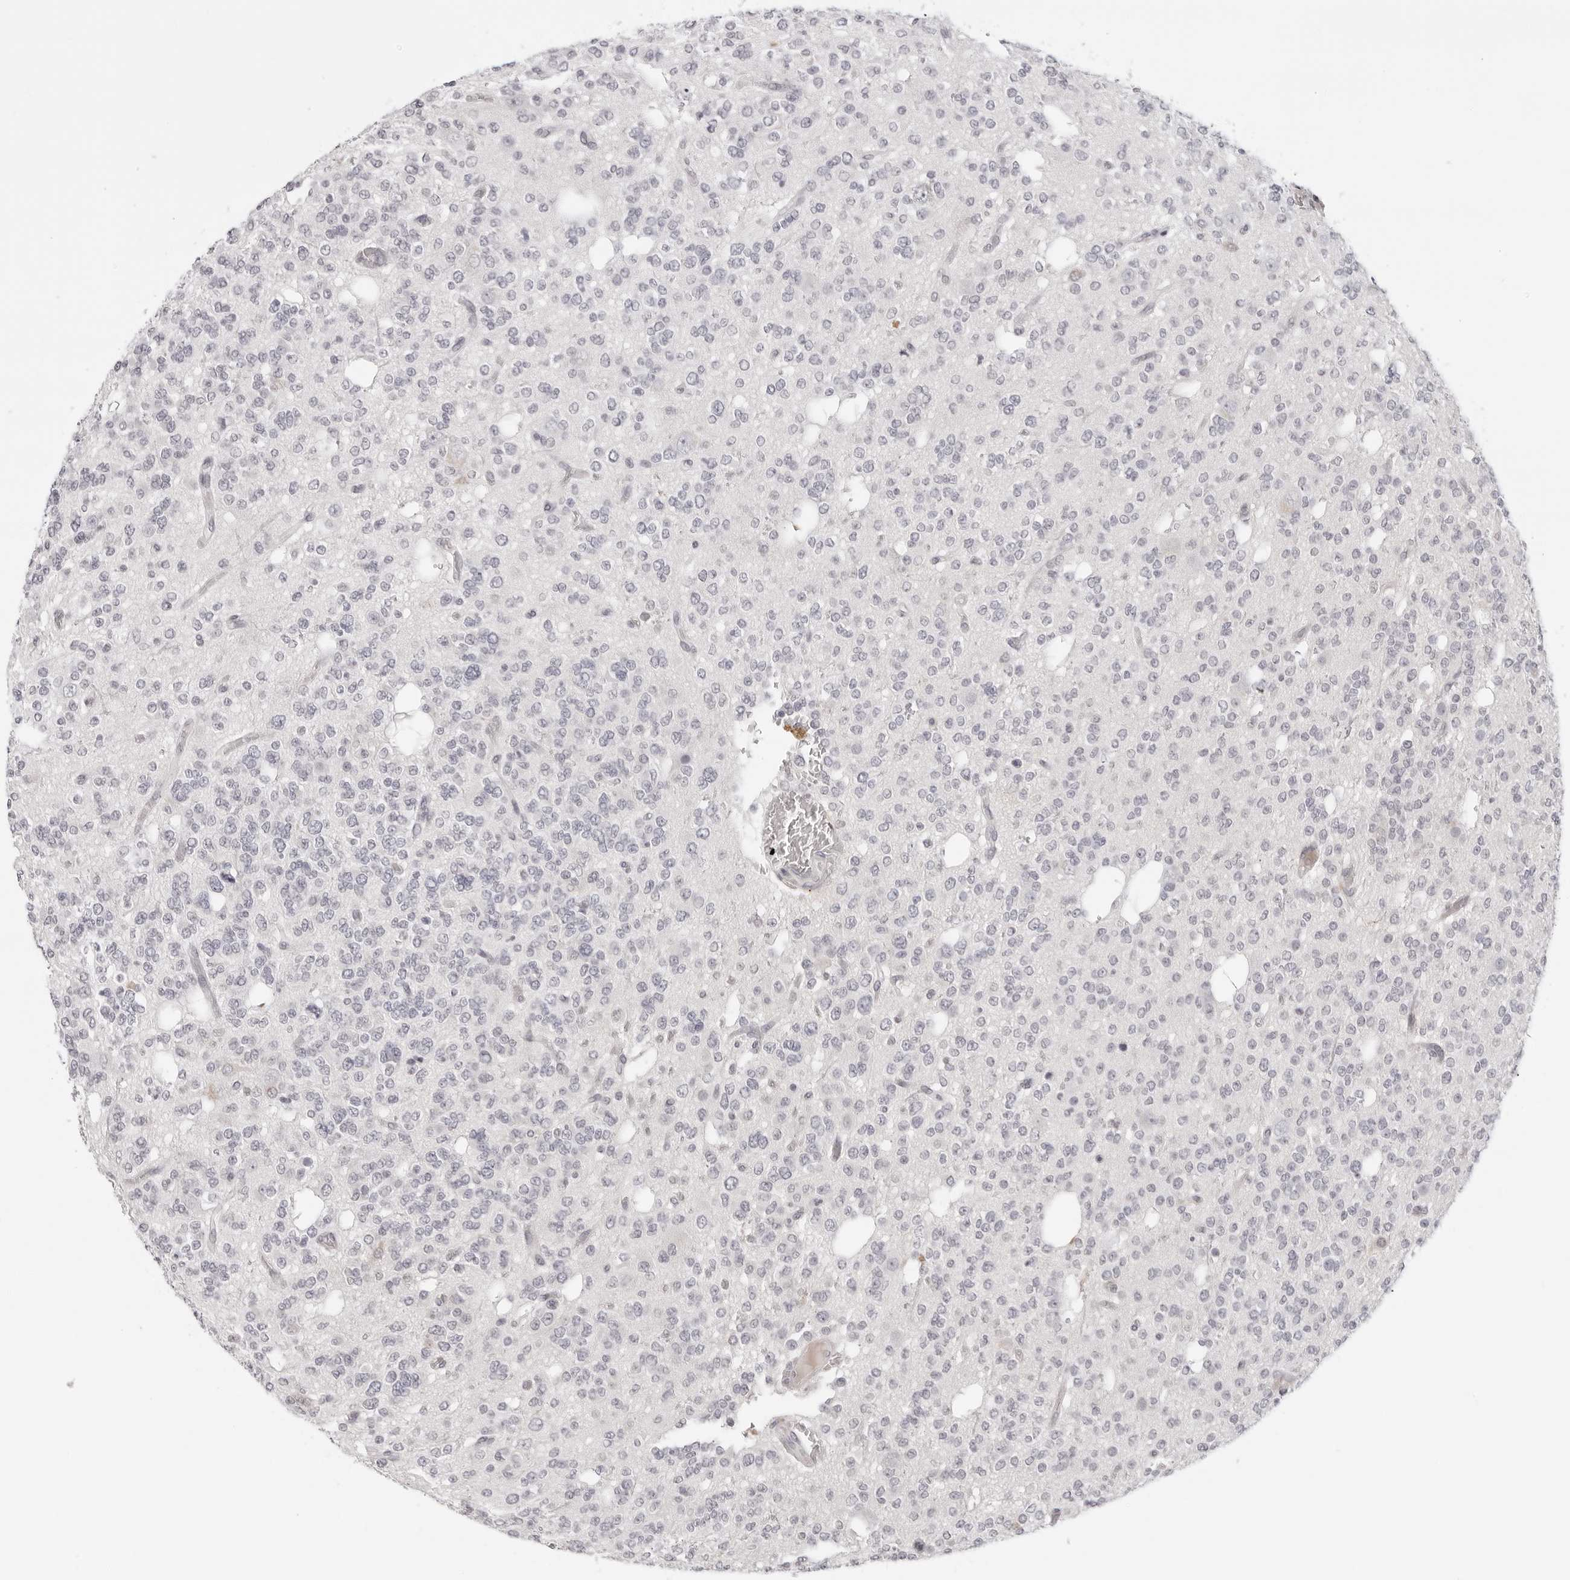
{"staining": {"intensity": "negative", "quantity": "none", "location": "none"}, "tissue": "glioma", "cell_type": "Tumor cells", "image_type": "cancer", "snomed": [{"axis": "morphology", "description": "Glioma, malignant, Low grade"}, {"axis": "topography", "description": "Brain"}], "caption": "A high-resolution histopathology image shows immunohistochemistry (IHC) staining of malignant low-grade glioma, which exhibits no significant staining in tumor cells.", "gene": "STRADB", "patient": {"sex": "male", "age": 38}}